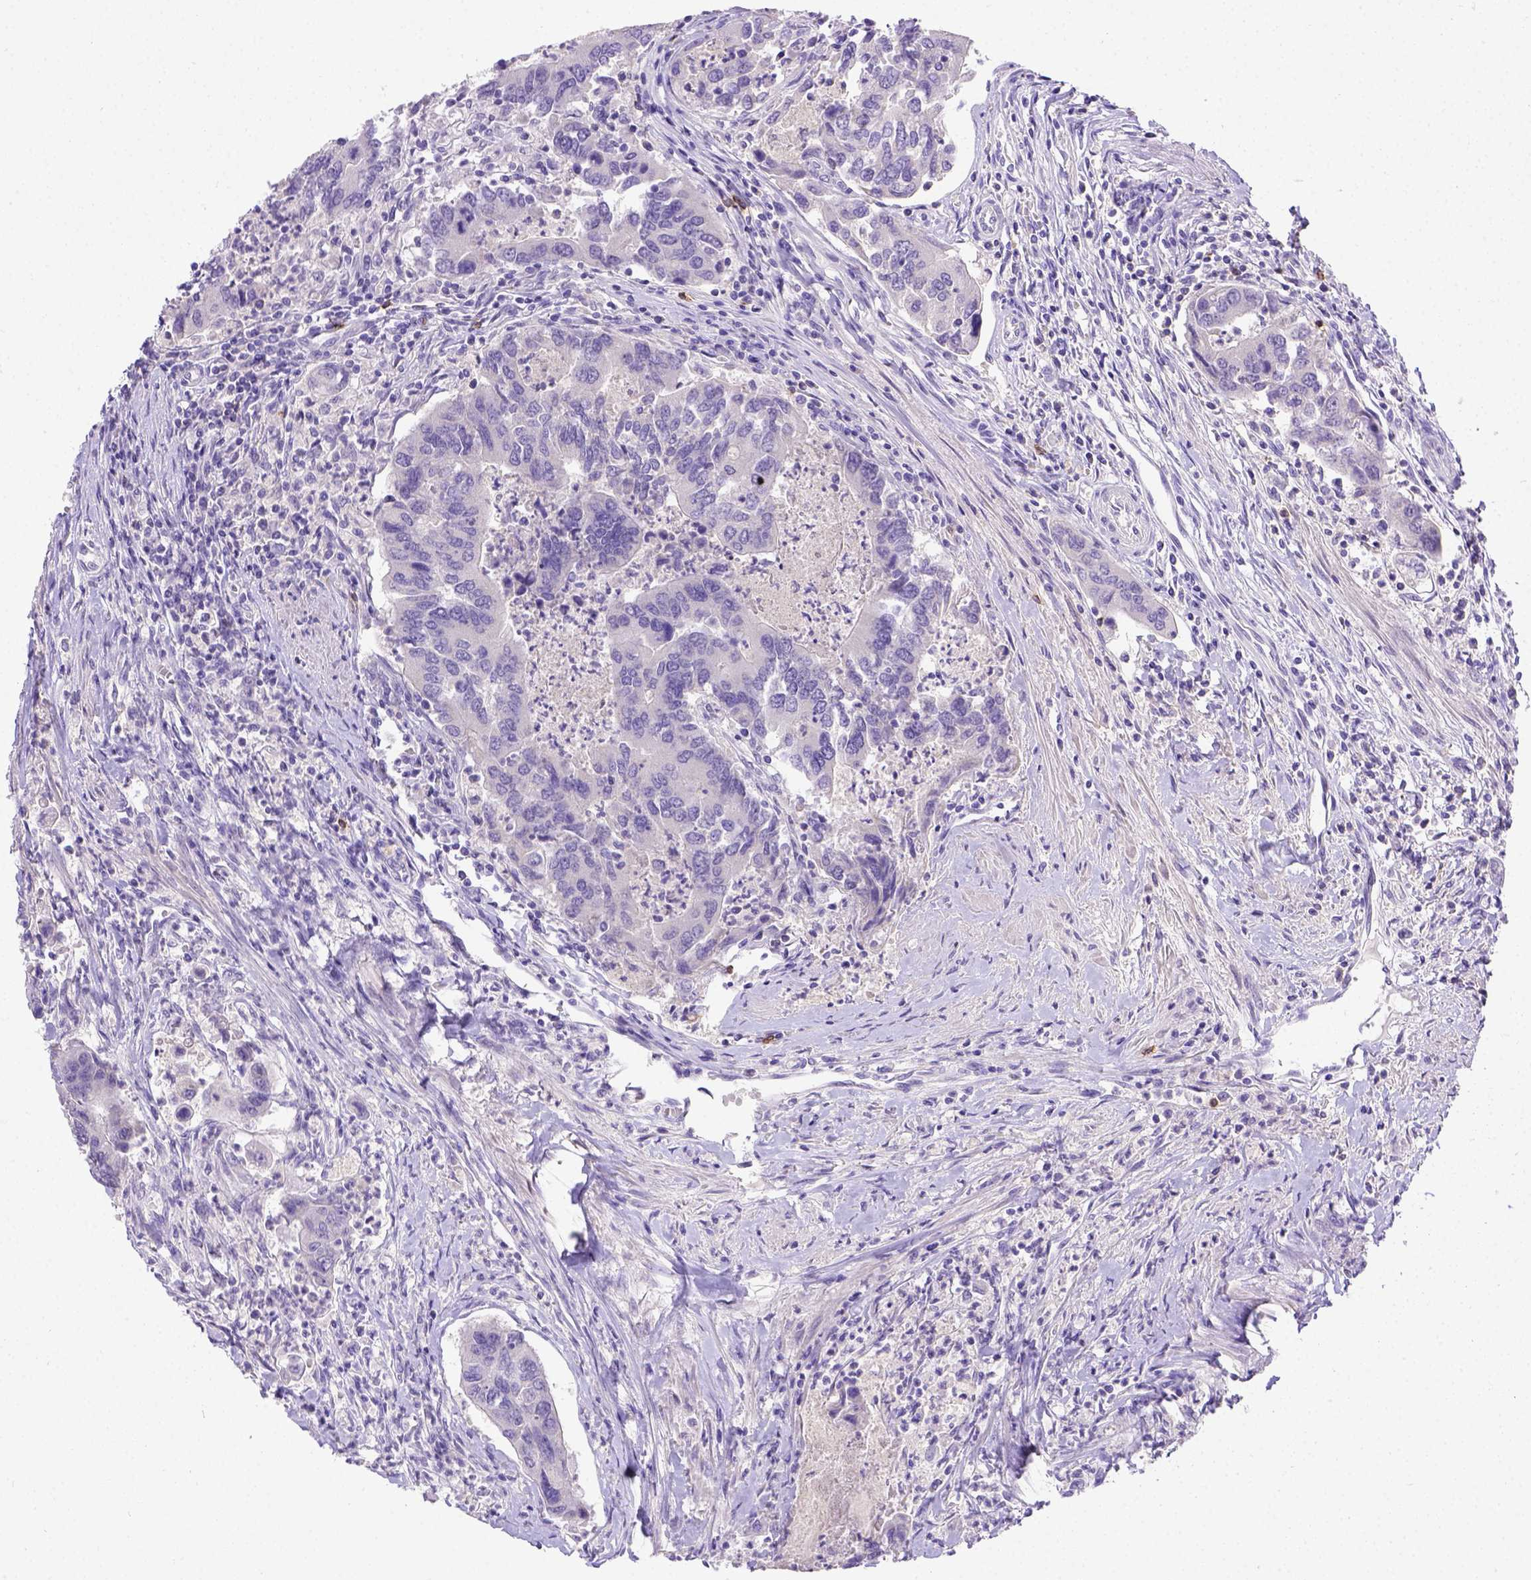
{"staining": {"intensity": "negative", "quantity": "none", "location": "none"}, "tissue": "colorectal cancer", "cell_type": "Tumor cells", "image_type": "cancer", "snomed": [{"axis": "morphology", "description": "Adenocarcinoma, NOS"}, {"axis": "topography", "description": "Colon"}], "caption": "Tumor cells are negative for brown protein staining in colorectal adenocarcinoma.", "gene": "B3GAT1", "patient": {"sex": "female", "age": 67}}